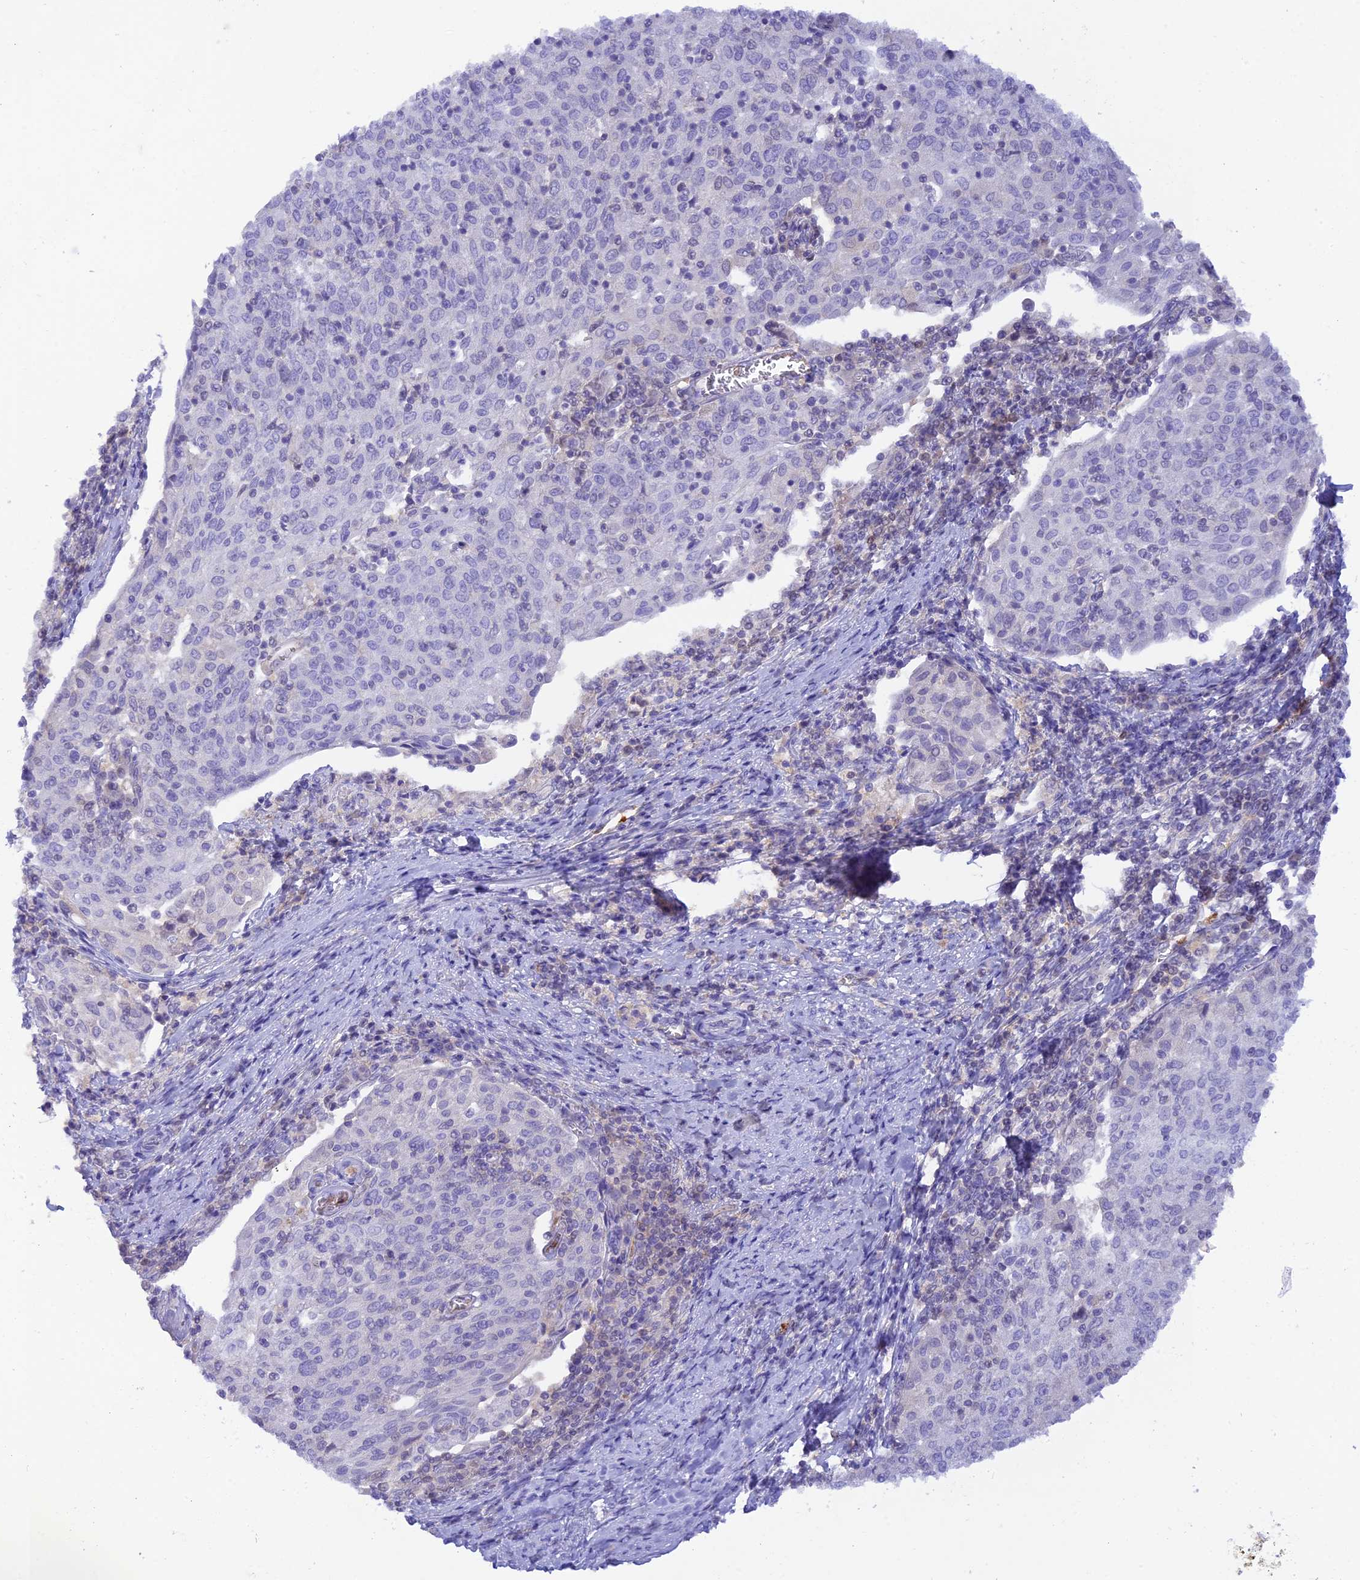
{"staining": {"intensity": "negative", "quantity": "none", "location": "none"}, "tissue": "cervical cancer", "cell_type": "Tumor cells", "image_type": "cancer", "snomed": [{"axis": "morphology", "description": "Squamous cell carcinoma, NOS"}, {"axis": "topography", "description": "Cervix"}], "caption": "There is no significant staining in tumor cells of cervical squamous cell carcinoma. (DAB (3,3'-diaminobenzidine) immunohistochemistry with hematoxylin counter stain).", "gene": "HDHD2", "patient": {"sex": "female", "age": 52}}